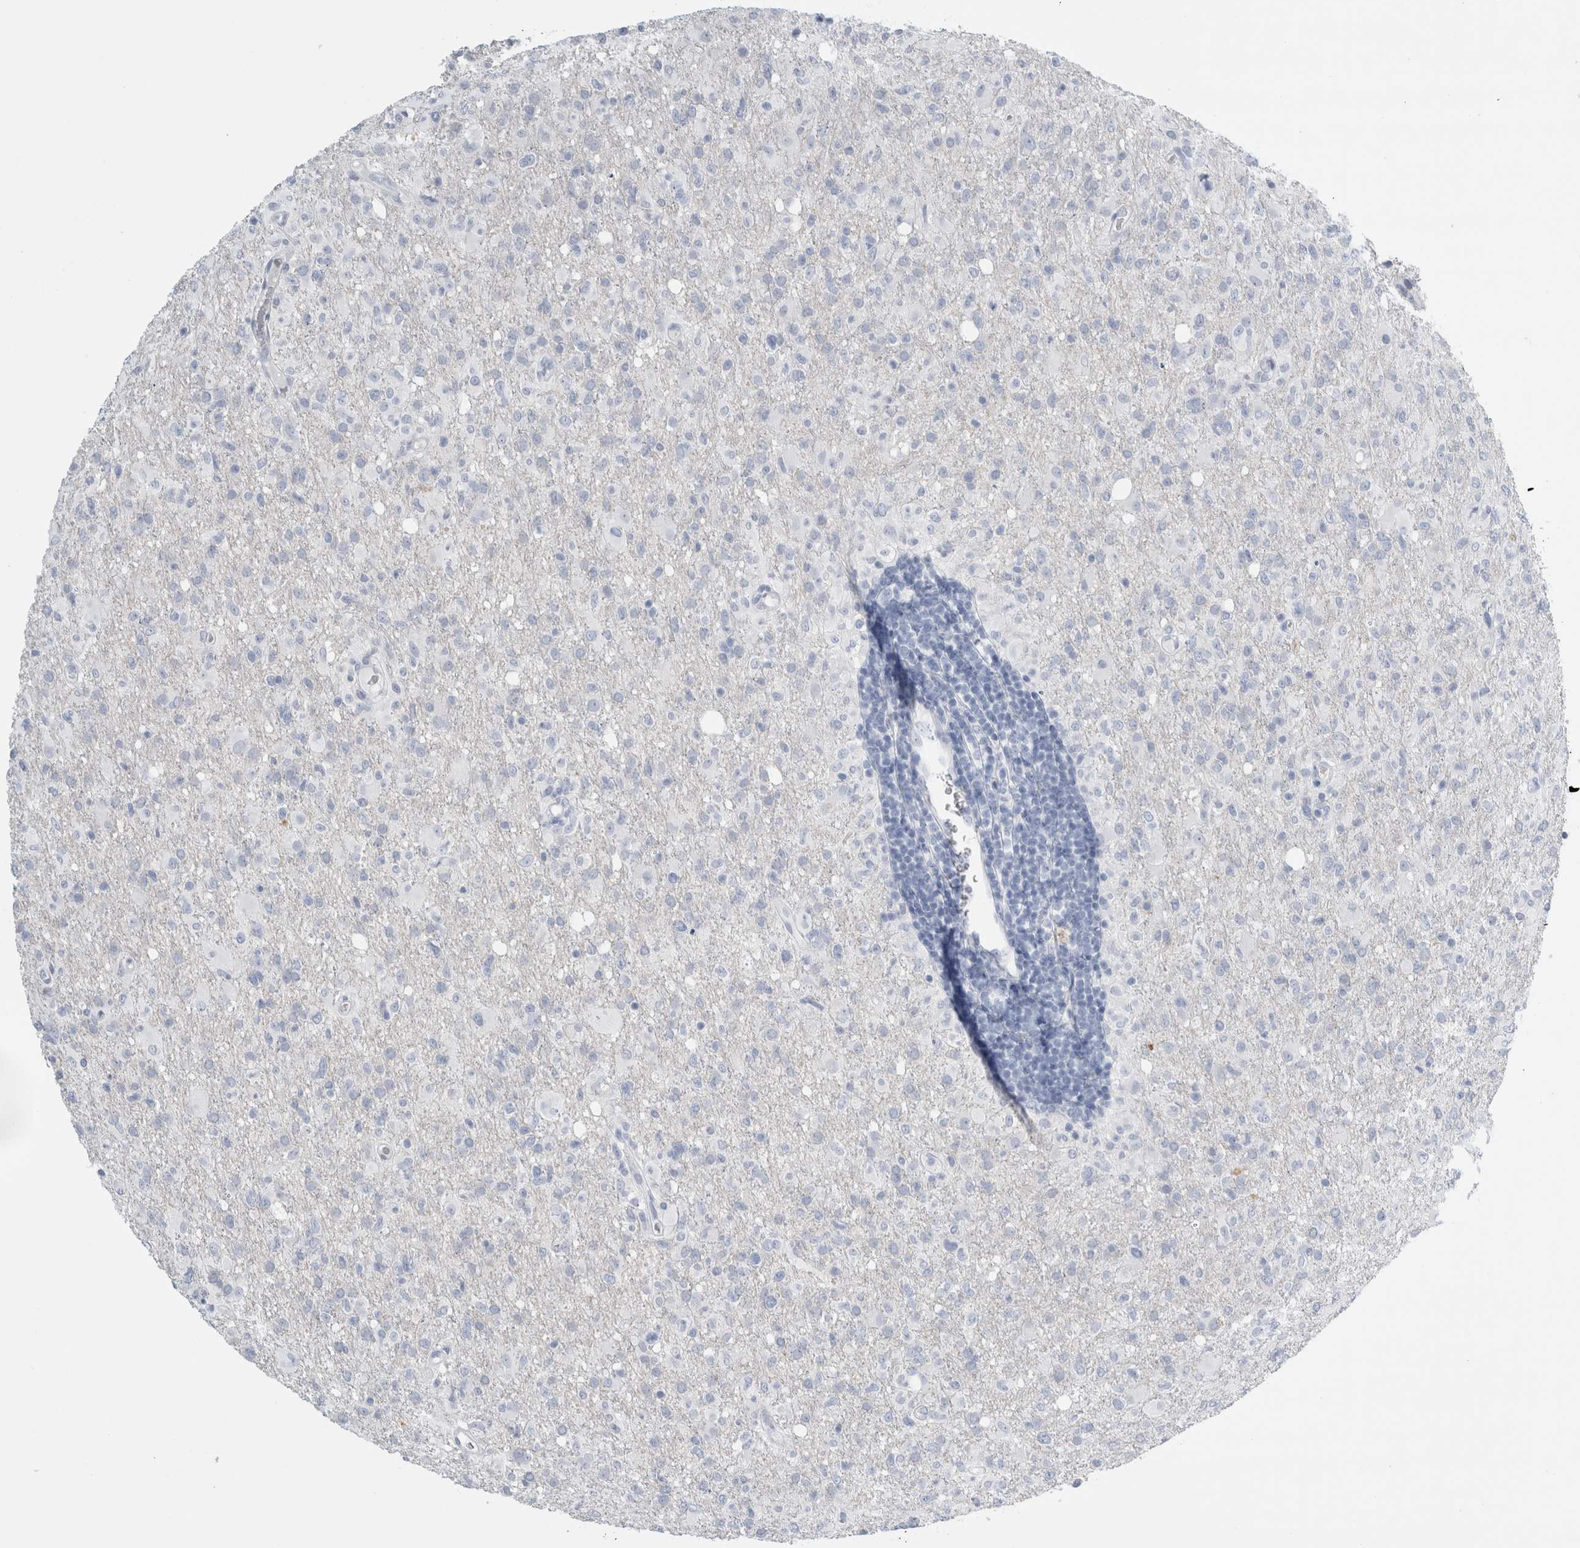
{"staining": {"intensity": "negative", "quantity": "none", "location": "none"}, "tissue": "glioma", "cell_type": "Tumor cells", "image_type": "cancer", "snomed": [{"axis": "morphology", "description": "Glioma, malignant, High grade"}, {"axis": "topography", "description": "Brain"}], "caption": "DAB immunohistochemical staining of glioma exhibits no significant positivity in tumor cells.", "gene": "RPH3AL", "patient": {"sex": "female", "age": 57}}